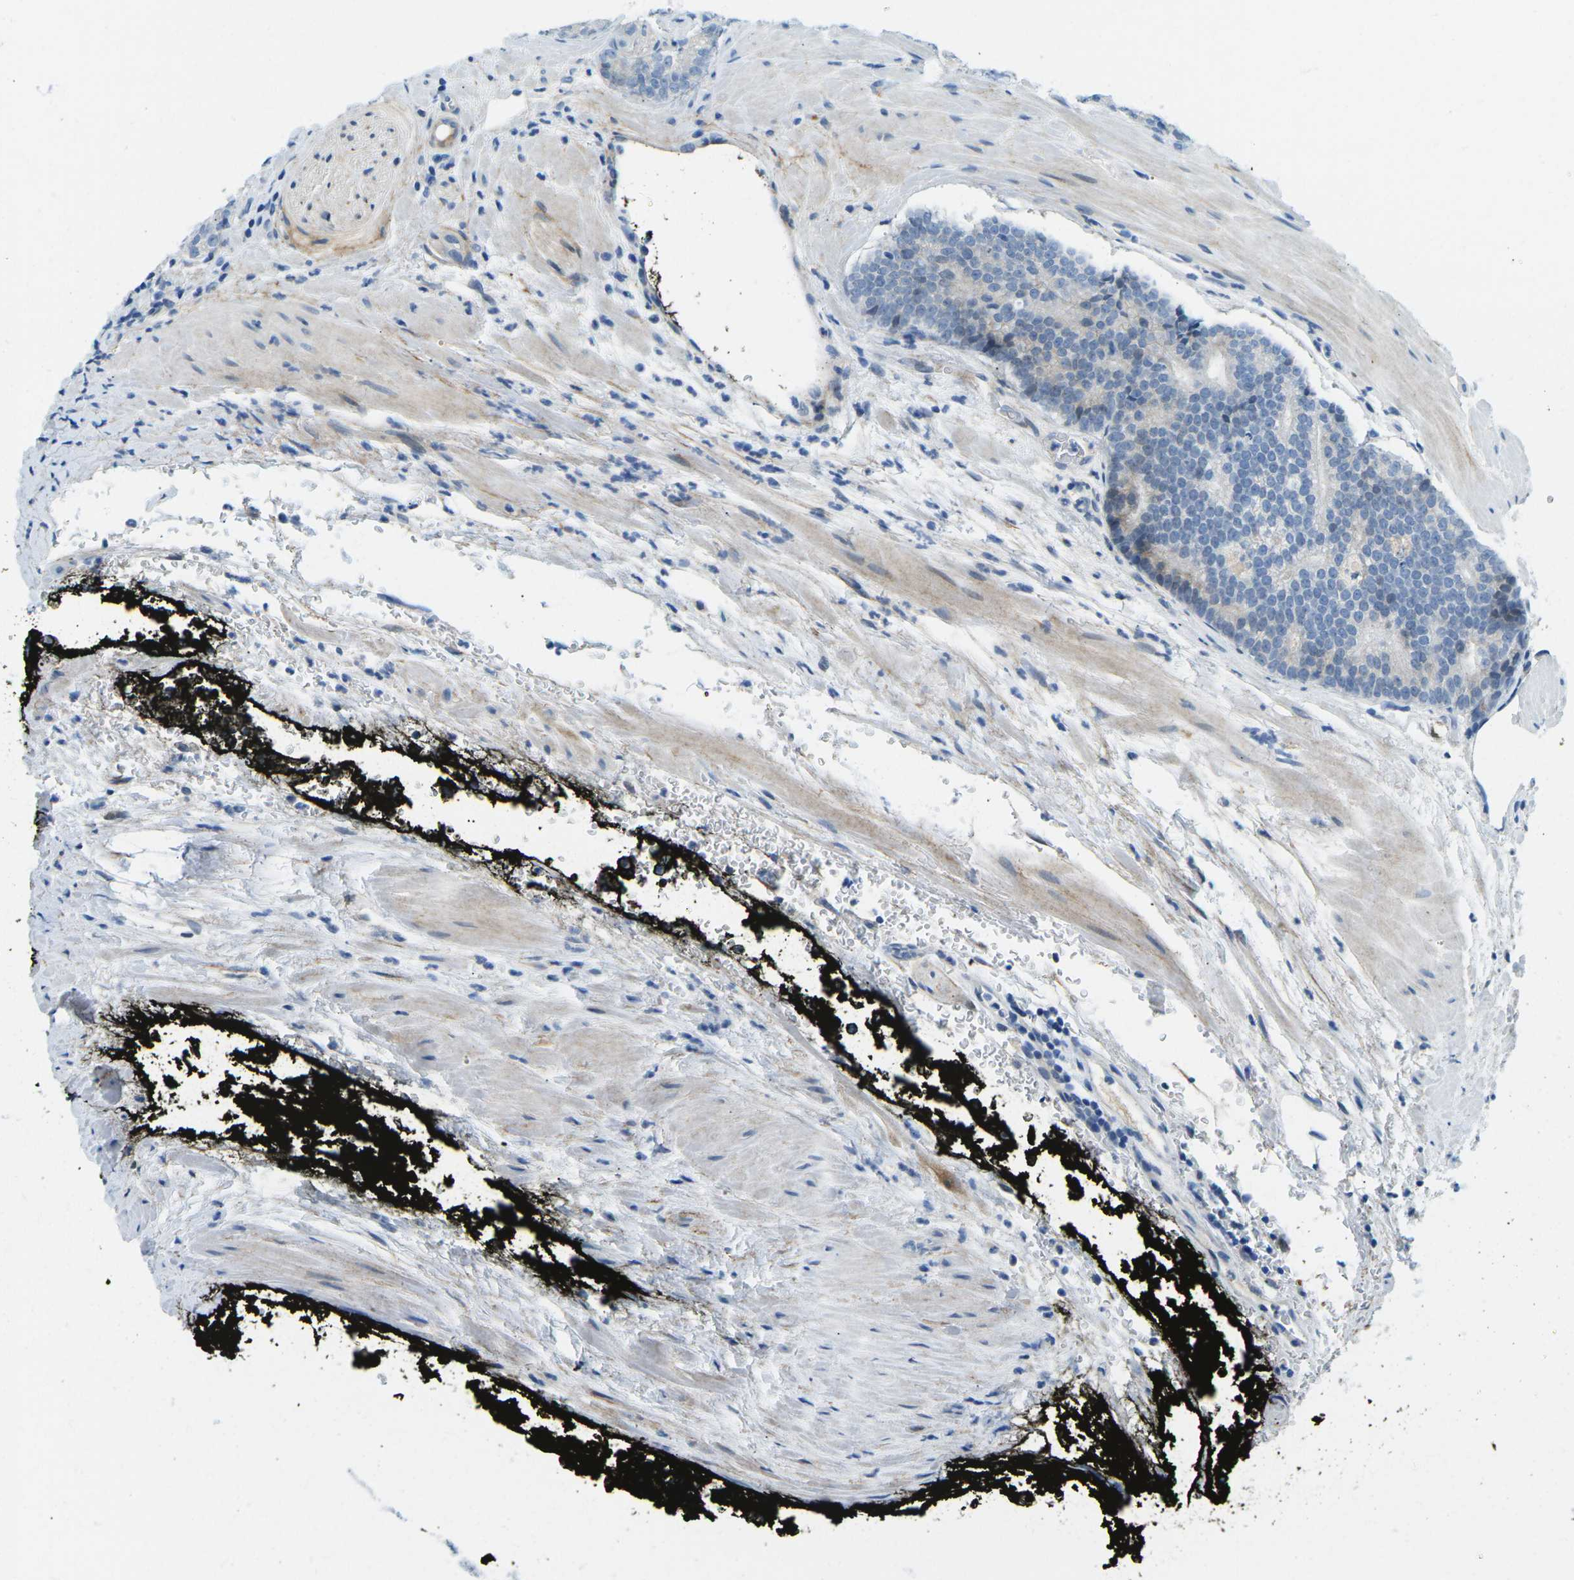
{"staining": {"intensity": "negative", "quantity": "none", "location": "none"}, "tissue": "prostate cancer", "cell_type": "Tumor cells", "image_type": "cancer", "snomed": [{"axis": "morphology", "description": "Adenocarcinoma, High grade"}, {"axis": "topography", "description": "Prostate"}], "caption": "DAB (3,3'-diaminobenzidine) immunohistochemical staining of human prostate cancer demonstrates no significant staining in tumor cells.", "gene": "CFB", "patient": {"sex": "male", "age": 61}}